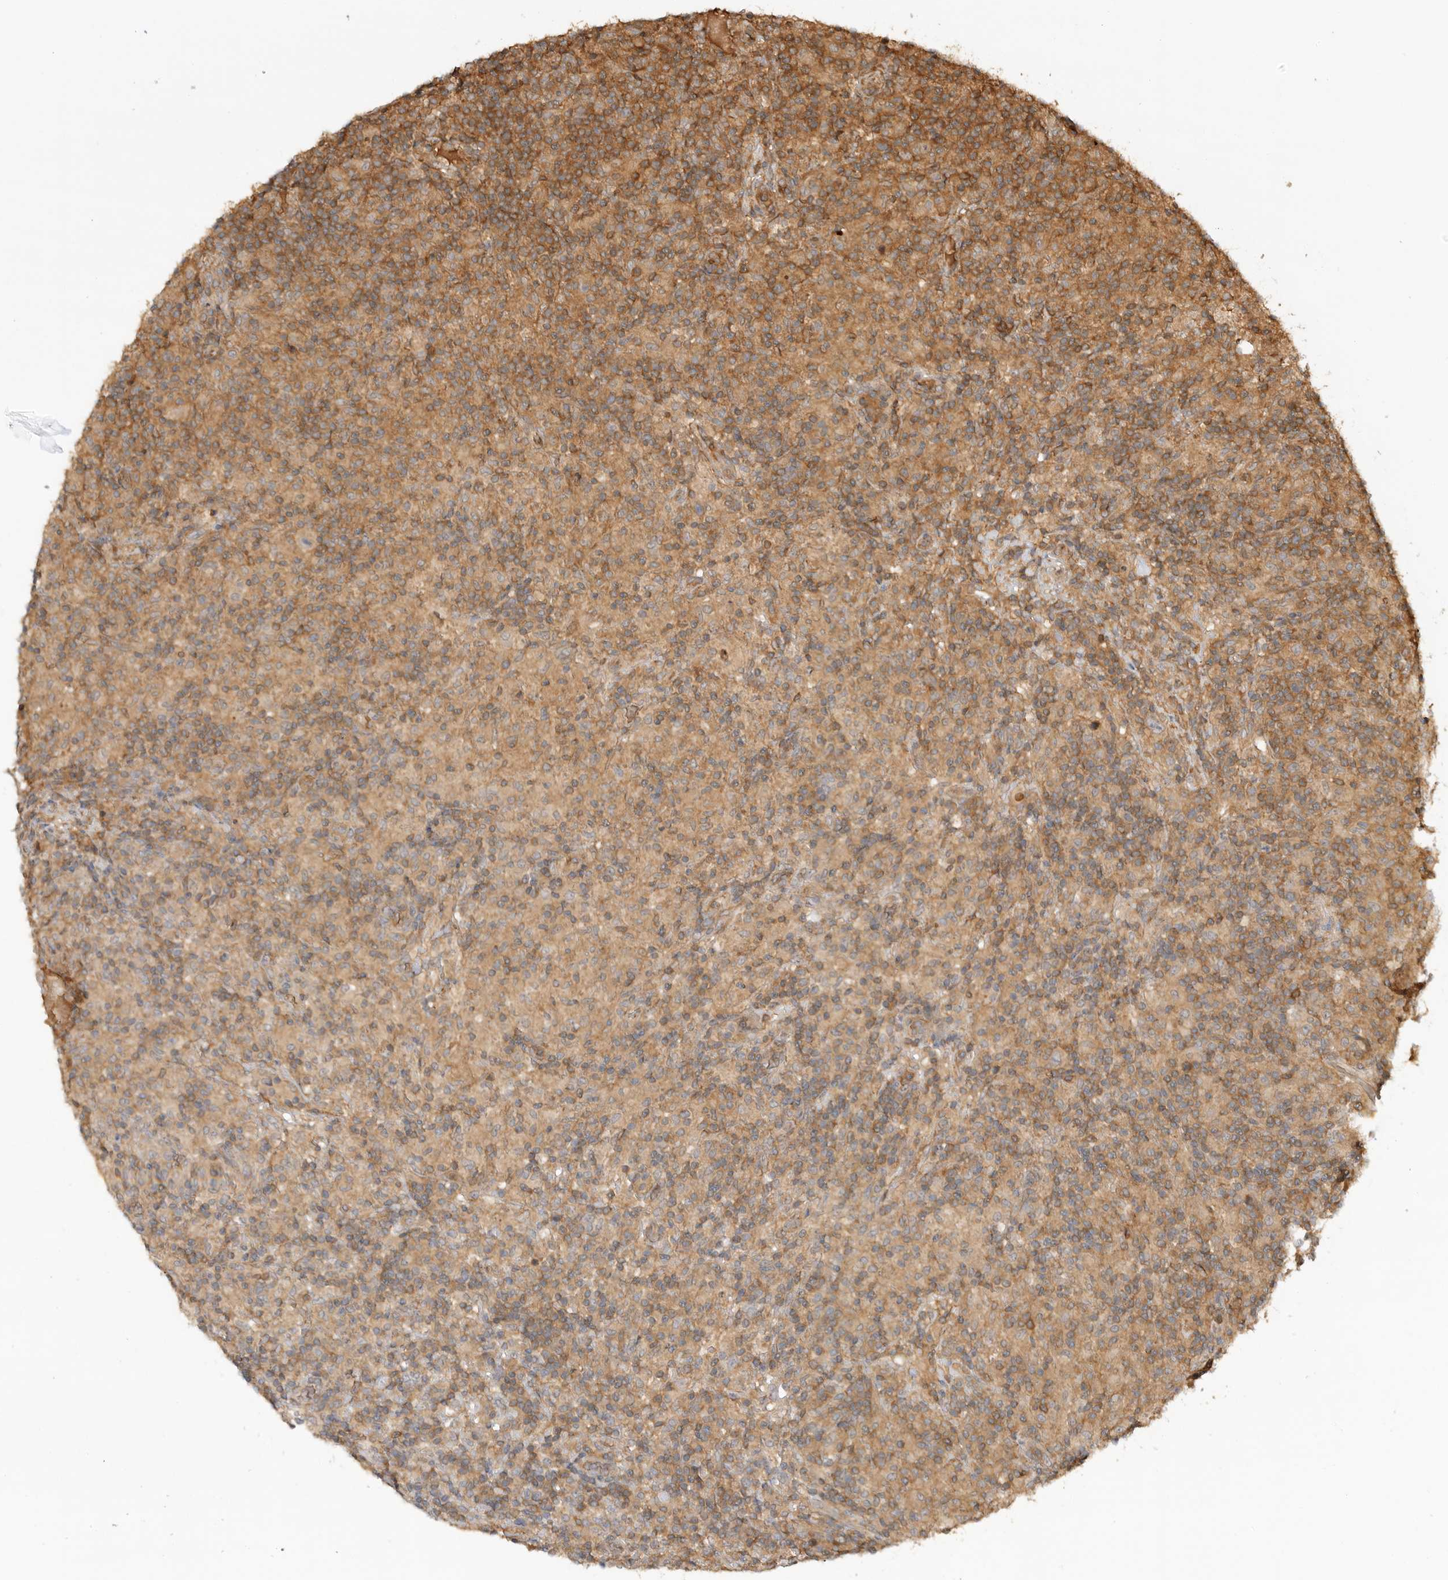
{"staining": {"intensity": "weak", "quantity": ">75%", "location": "cytoplasmic/membranous"}, "tissue": "lymphoma", "cell_type": "Tumor cells", "image_type": "cancer", "snomed": [{"axis": "morphology", "description": "Hodgkin's disease, NOS"}, {"axis": "topography", "description": "Lymph node"}], "caption": "A histopathology image showing weak cytoplasmic/membranous positivity in about >75% of tumor cells in Hodgkin's disease, as visualized by brown immunohistochemical staining.", "gene": "CLDN12", "patient": {"sex": "male", "age": 70}}